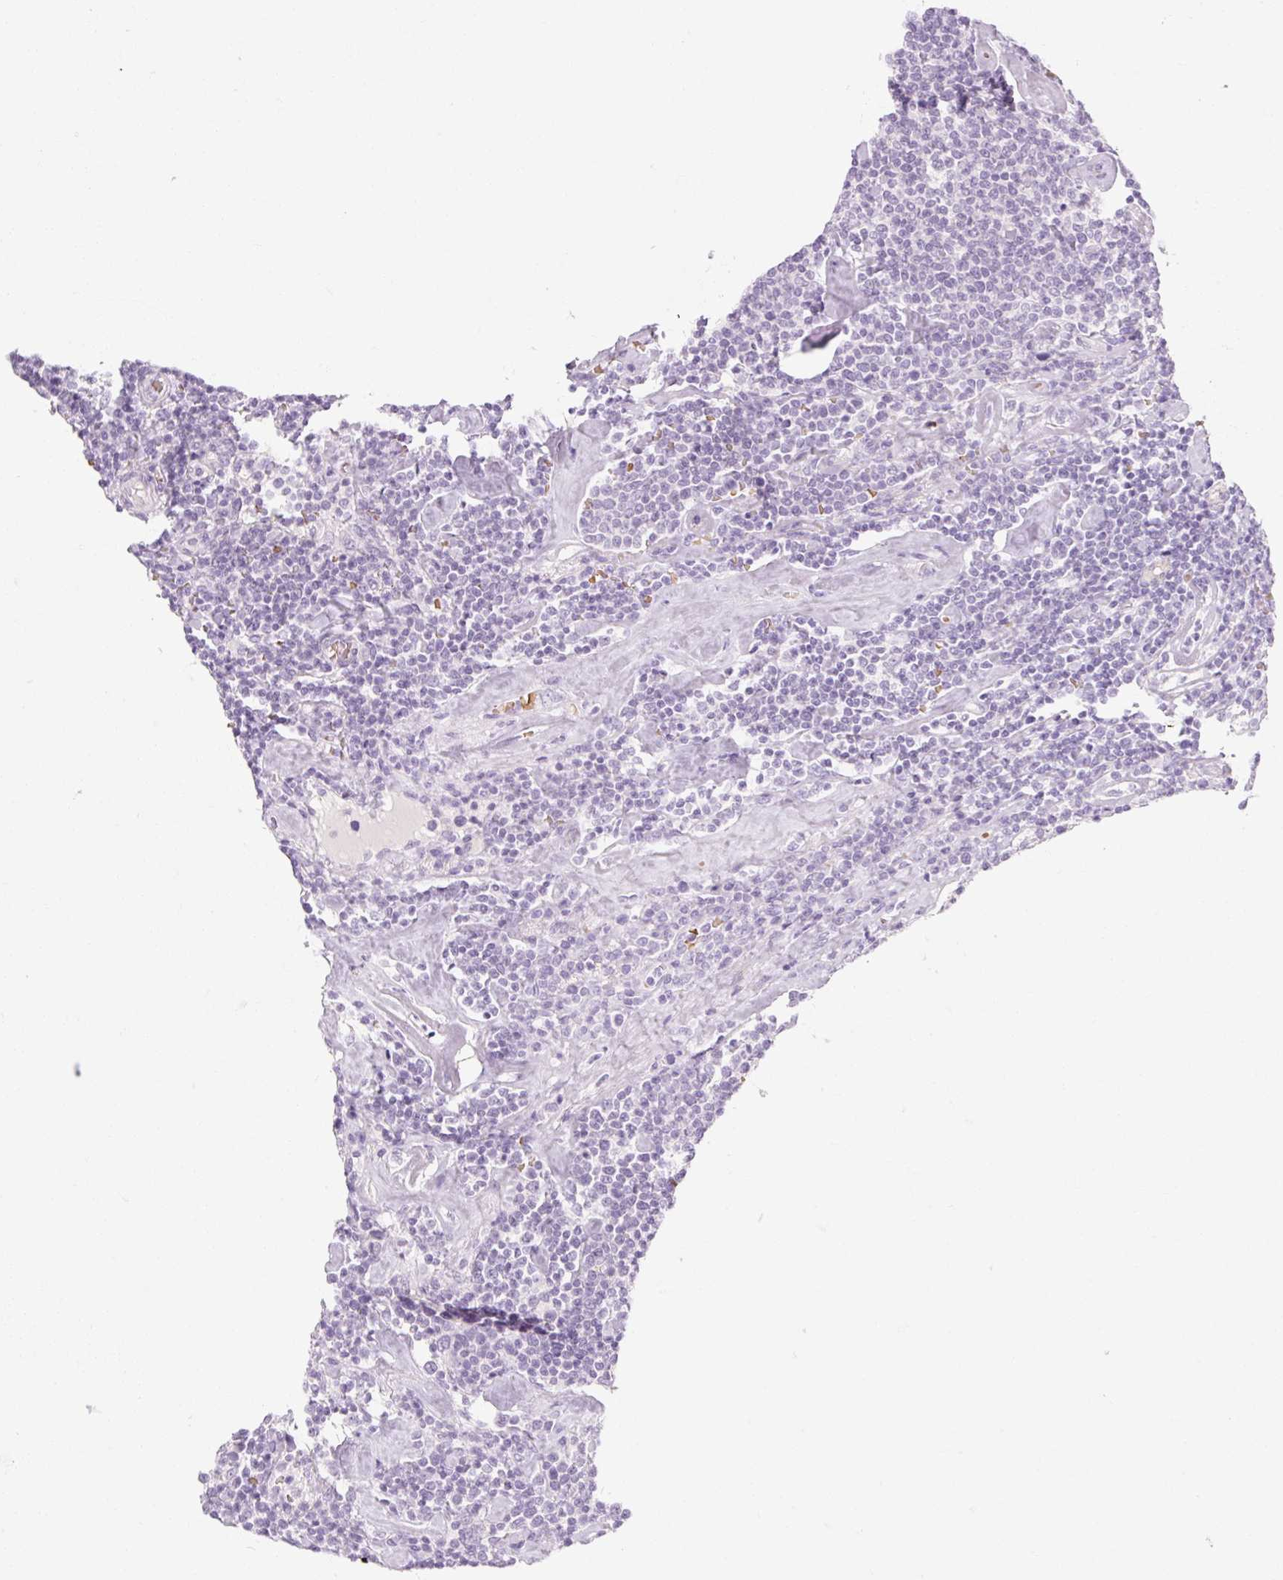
{"staining": {"intensity": "negative", "quantity": "none", "location": "none"}, "tissue": "lymphoma", "cell_type": "Tumor cells", "image_type": "cancer", "snomed": [{"axis": "morphology", "description": "Malignant lymphoma, non-Hodgkin's type, High grade"}, {"axis": "topography", "description": "Lymph node"}], "caption": "Immunohistochemistry (IHC) of malignant lymphoma, non-Hodgkin's type (high-grade) reveals no expression in tumor cells. (Immunohistochemistry, brightfield microscopy, high magnification).", "gene": "TAF1L", "patient": {"sex": "male", "age": 61}}